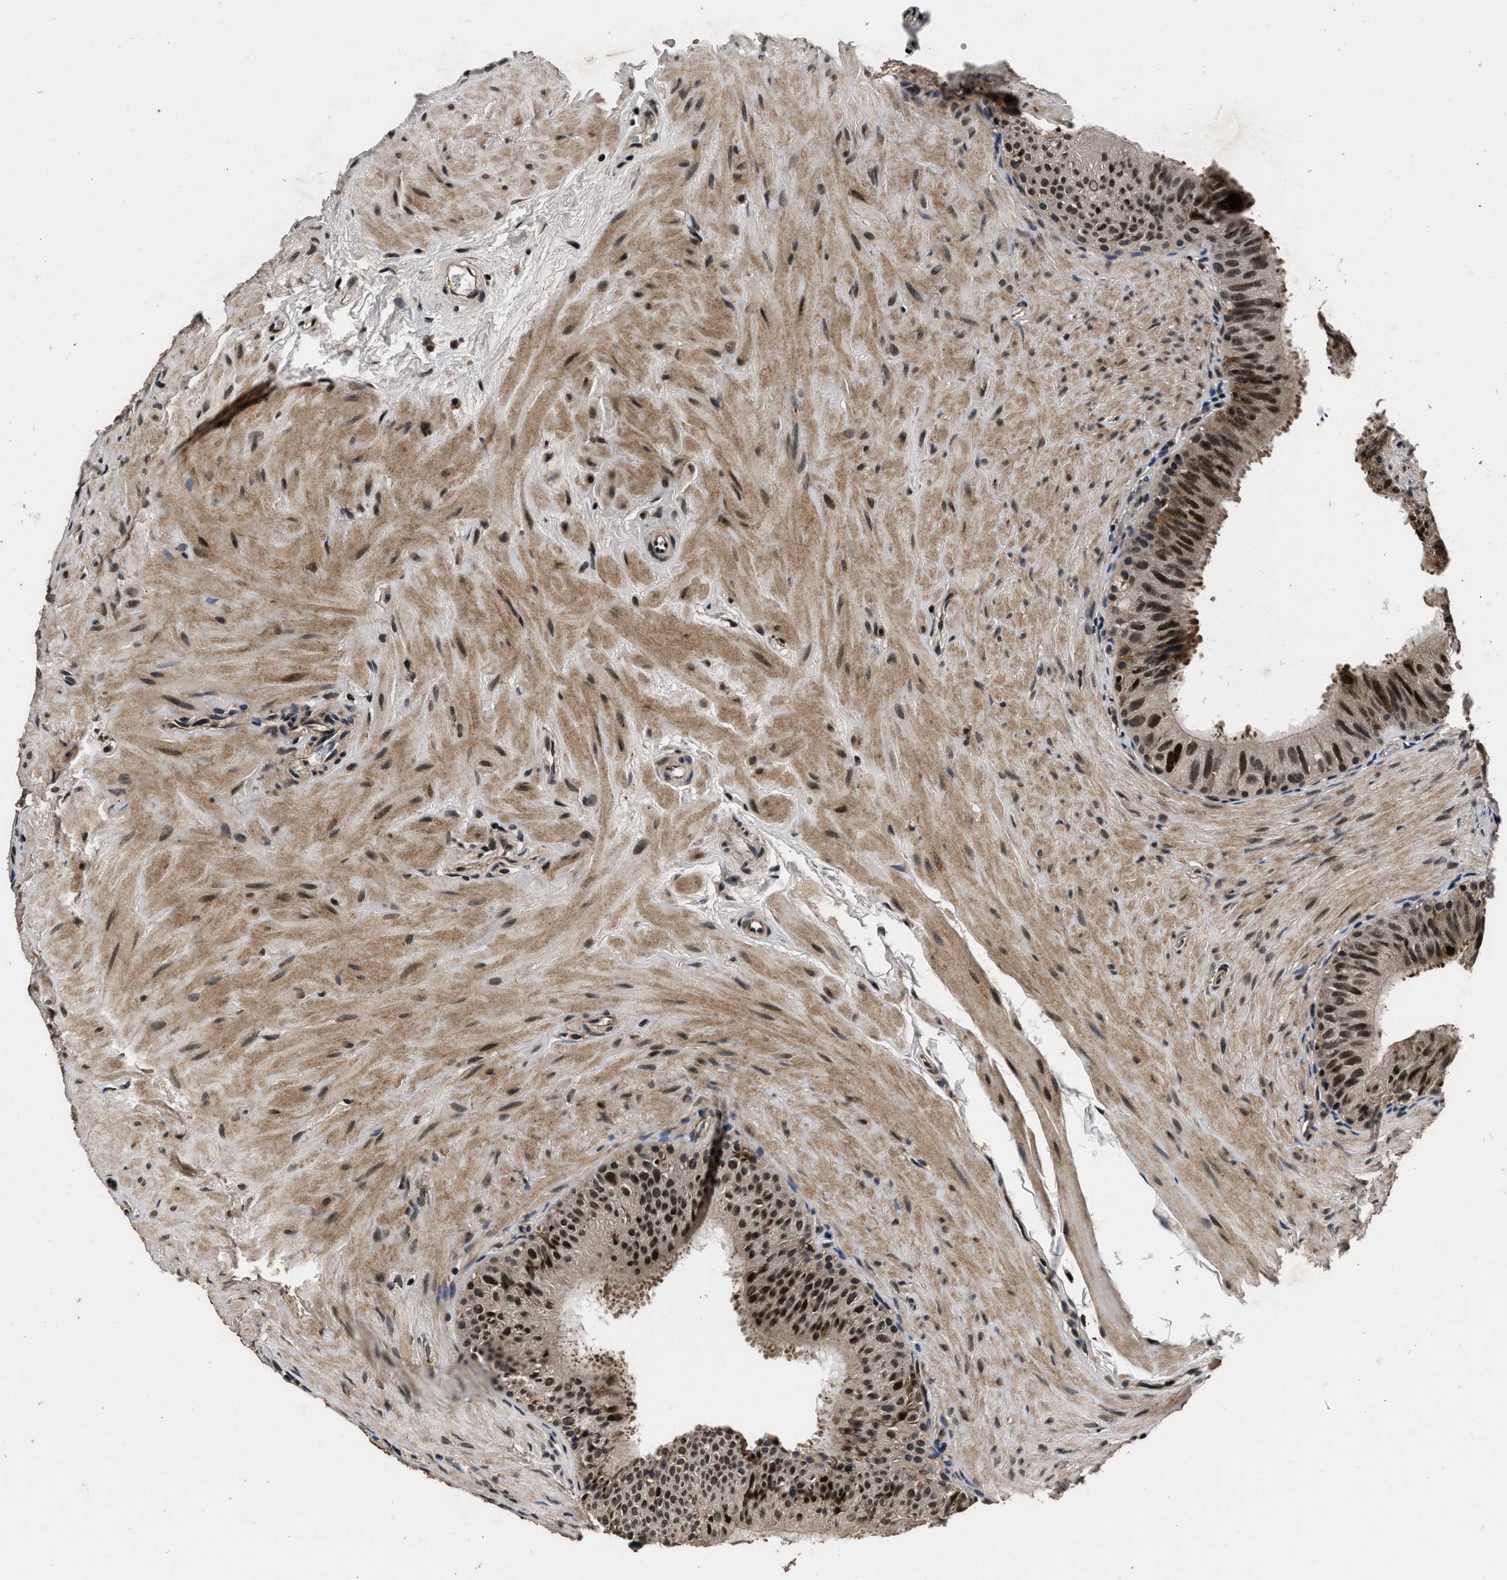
{"staining": {"intensity": "strong", "quantity": ">75%", "location": "nuclear"}, "tissue": "epididymis", "cell_type": "Glandular cells", "image_type": "normal", "snomed": [{"axis": "morphology", "description": "Normal tissue, NOS"}, {"axis": "topography", "description": "Epididymis"}], "caption": "Strong nuclear protein expression is identified in about >75% of glandular cells in epididymis. (DAB (3,3'-diaminobenzidine) = brown stain, brightfield microscopy at high magnification).", "gene": "CSTF1", "patient": {"sex": "male", "age": 34}}